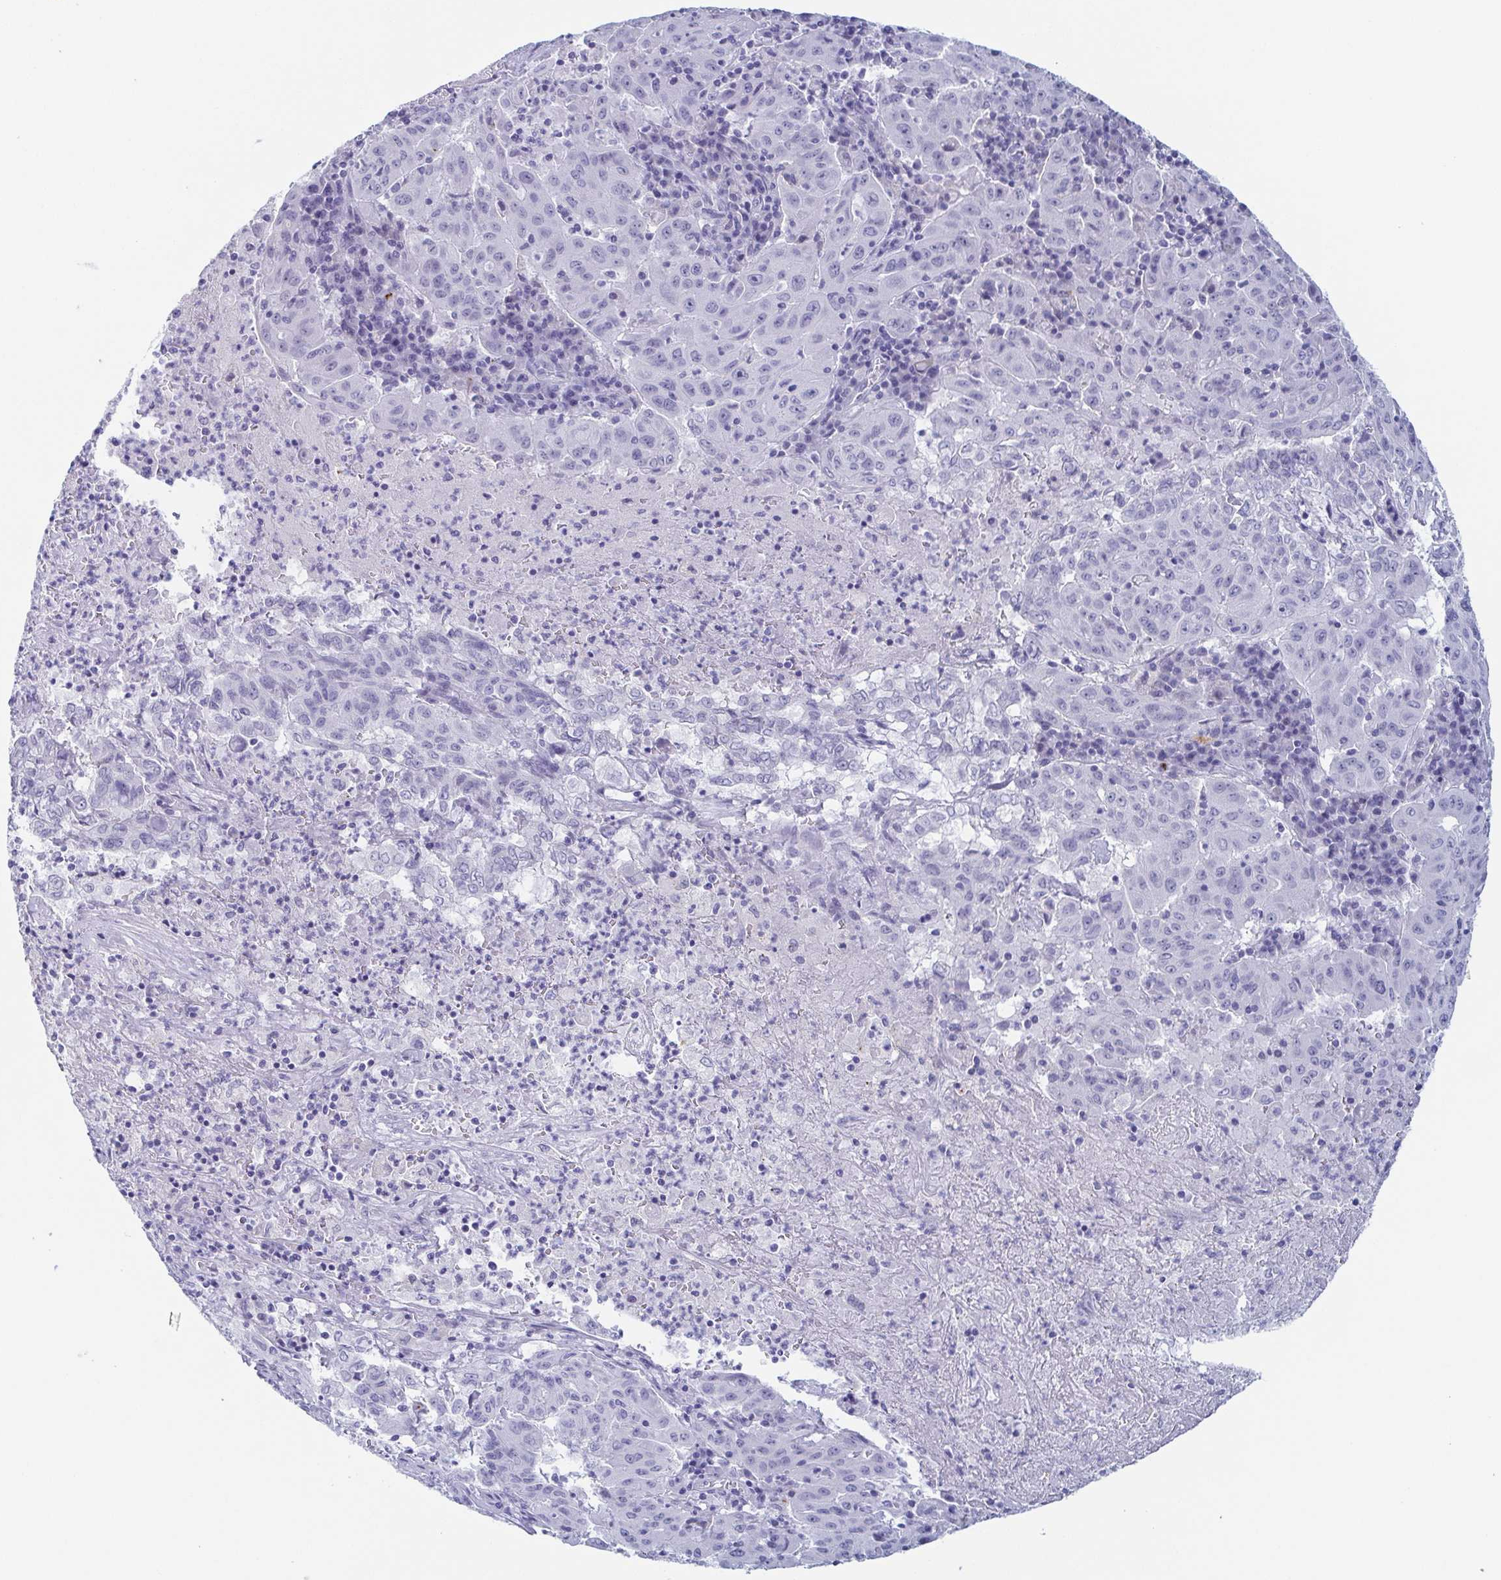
{"staining": {"intensity": "negative", "quantity": "none", "location": "none"}, "tissue": "pancreatic cancer", "cell_type": "Tumor cells", "image_type": "cancer", "snomed": [{"axis": "morphology", "description": "Adenocarcinoma, NOS"}, {"axis": "topography", "description": "Pancreas"}], "caption": "A photomicrograph of pancreatic cancer stained for a protein exhibits no brown staining in tumor cells.", "gene": "REG4", "patient": {"sex": "male", "age": 63}}